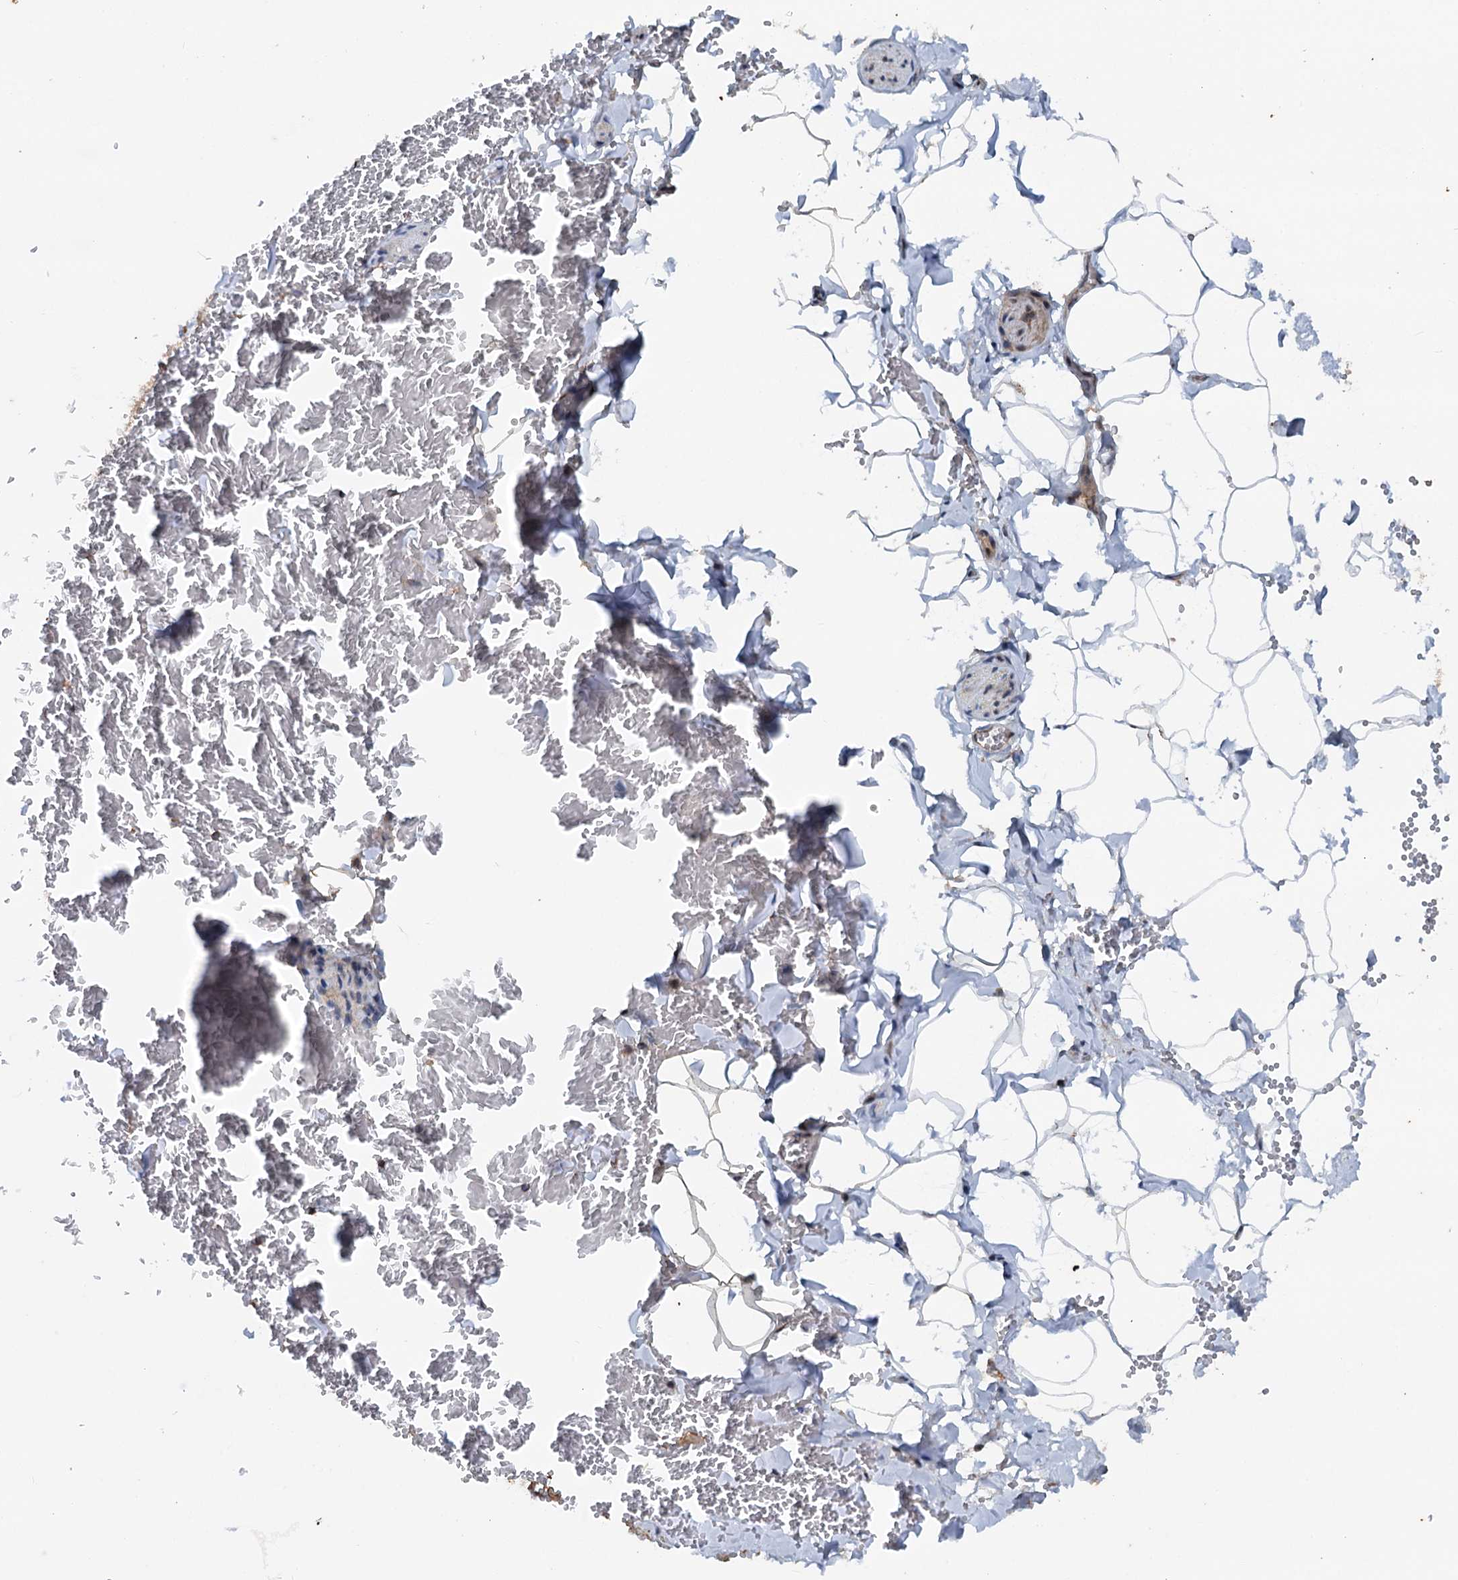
{"staining": {"intensity": "negative", "quantity": "none", "location": "none"}, "tissue": "adipose tissue", "cell_type": "Adipocytes", "image_type": "normal", "snomed": [{"axis": "morphology", "description": "Normal tissue, NOS"}, {"axis": "topography", "description": "Gallbladder"}, {"axis": "topography", "description": "Peripheral nerve tissue"}], "caption": "There is no significant positivity in adipocytes of adipose tissue. (Stains: DAB immunohistochemistry with hematoxylin counter stain, Microscopy: brightfield microscopy at high magnification).", "gene": "TEDC1", "patient": {"sex": "male", "age": 38}}